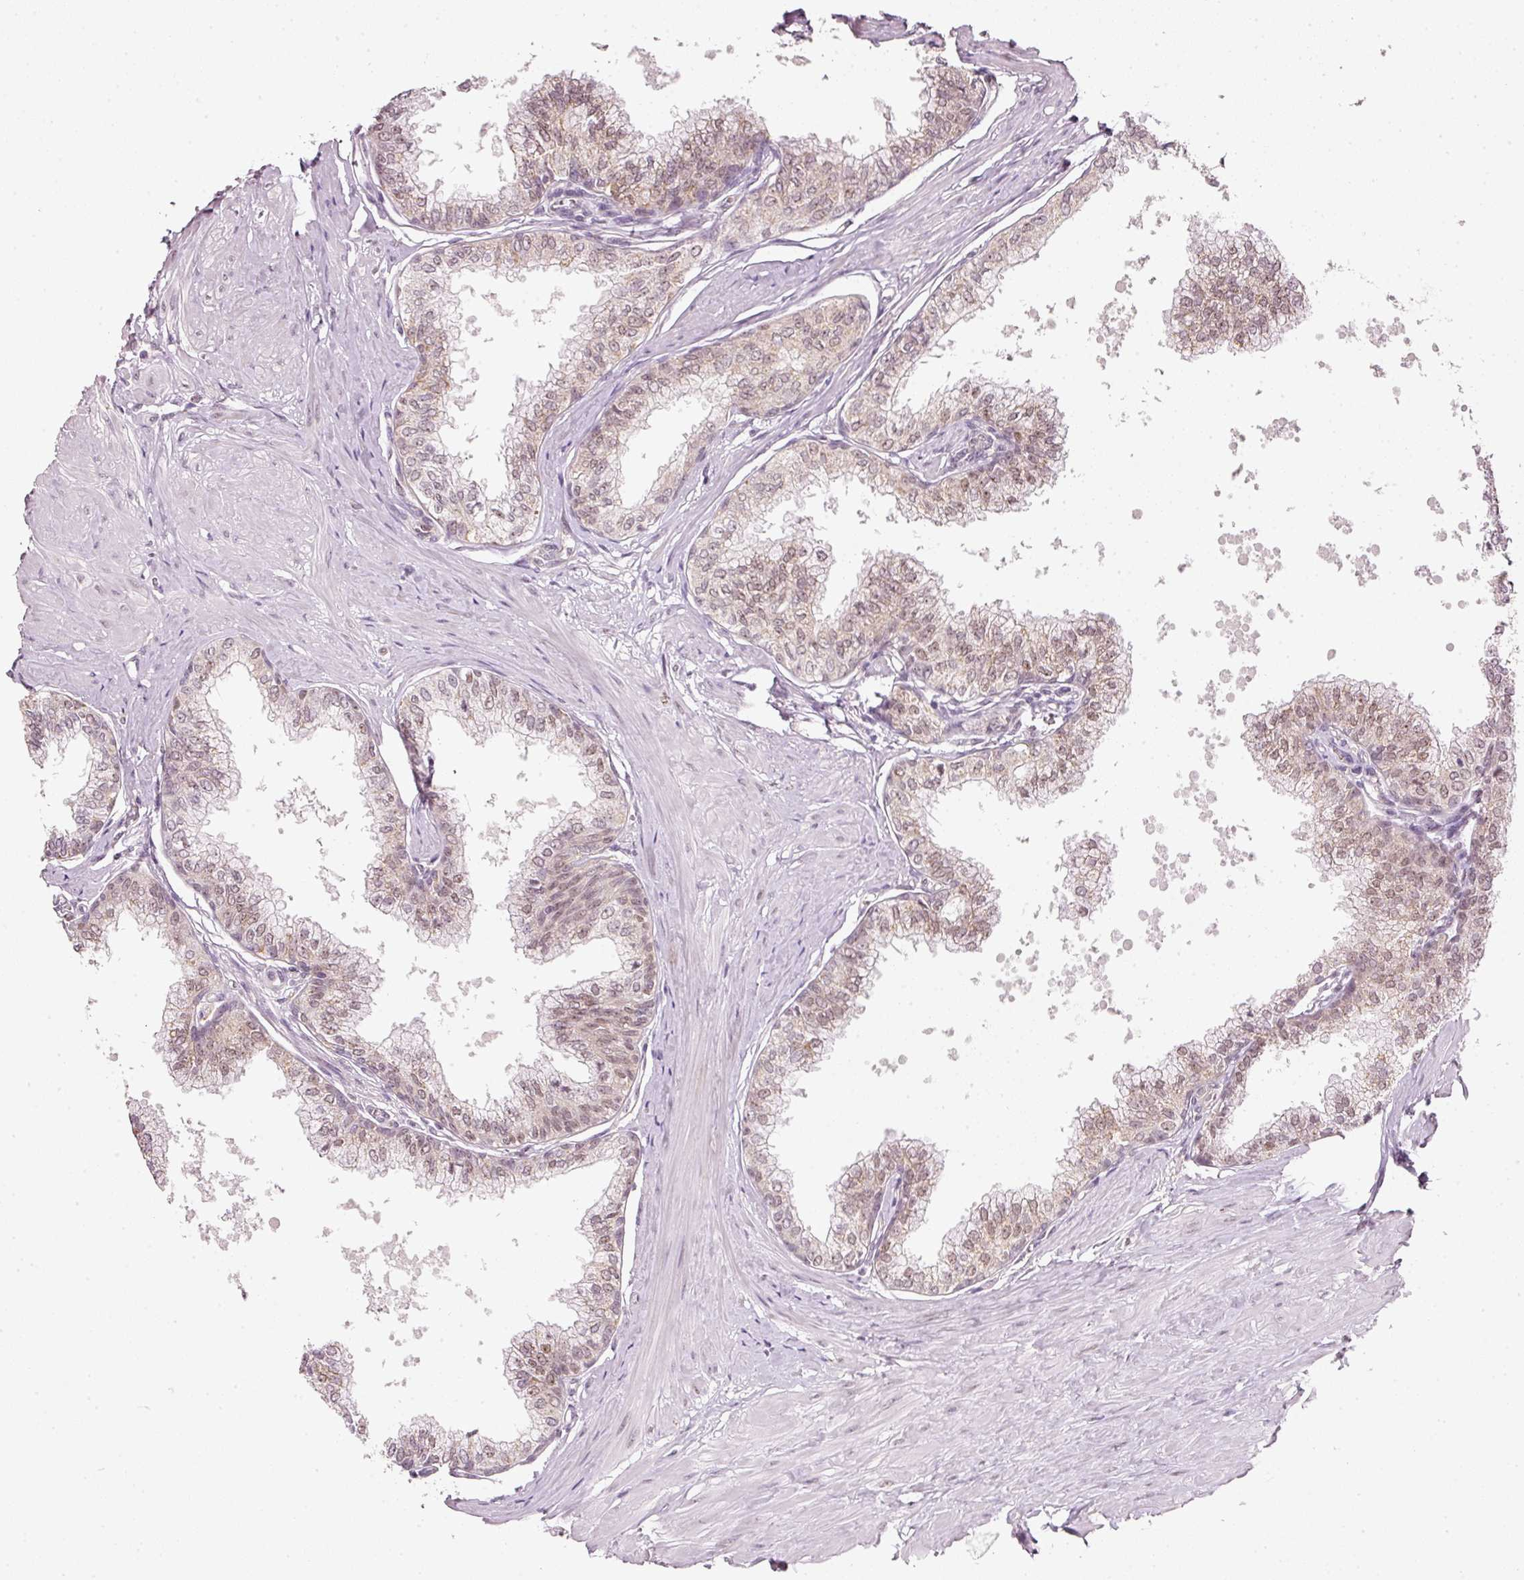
{"staining": {"intensity": "moderate", "quantity": "25%-75%", "location": "nuclear"}, "tissue": "seminal vesicle", "cell_type": "Glandular cells", "image_type": "normal", "snomed": [{"axis": "morphology", "description": "Normal tissue, NOS"}, {"axis": "topography", "description": "Prostate"}, {"axis": "topography", "description": "Seminal veicle"}], "caption": "Immunohistochemistry photomicrograph of unremarkable seminal vesicle: seminal vesicle stained using immunohistochemistry demonstrates medium levels of moderate protein expression localized specifically in the nuclear of glandular cells, appearing as a nuclear brown color.", "gene": "FSTL3", "patient": {"sex": "male", "age": 60}}